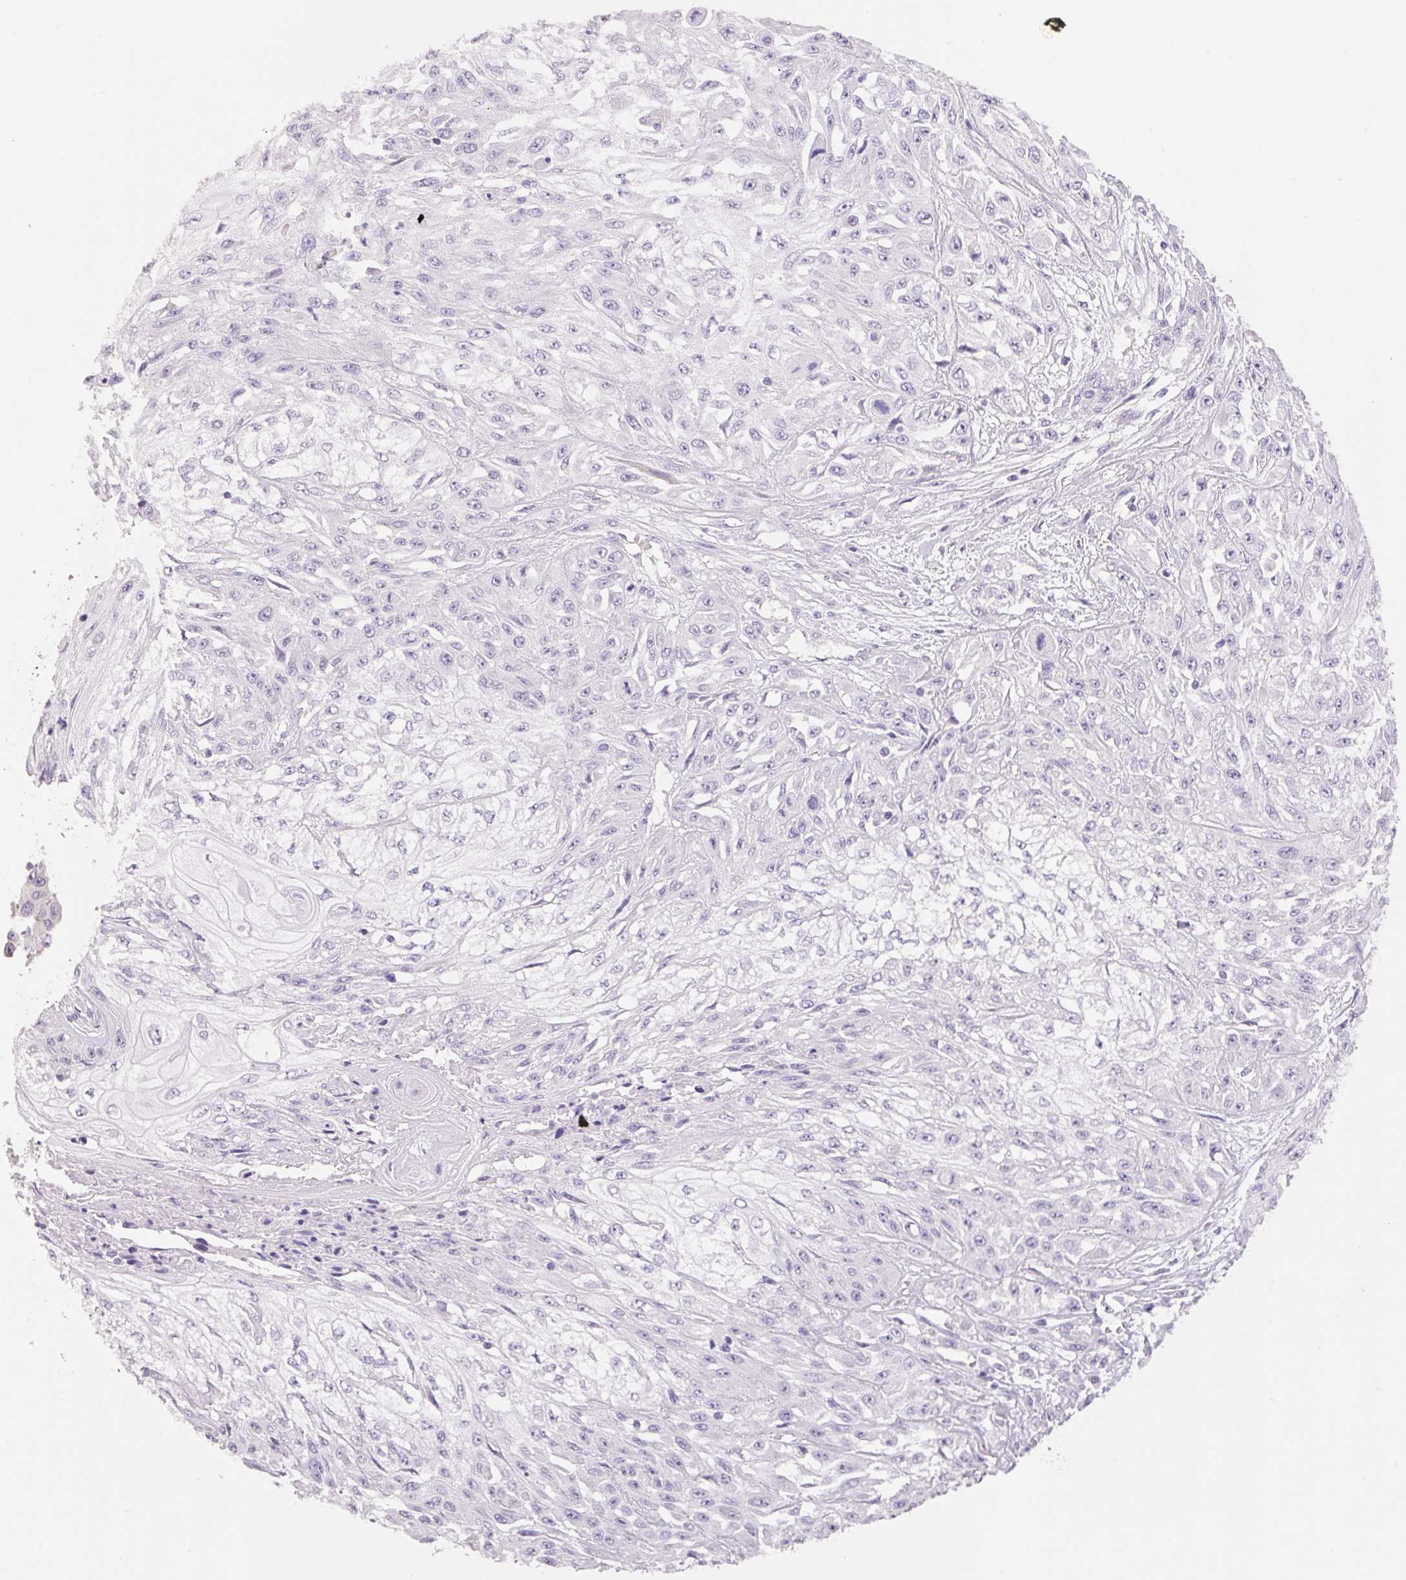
{"staining": {"intensity": "negative", "quantity": "none", "location": "none"}, "tissue": "skin cancer", "cell_type": "Tumor cells", "image_type": "cancer", "snomed": [{"axis": "morphology", "description": "Squamous cell carcinoma, NOS"}, {"axis": "morphology", "description": "Squamous cell carcinoma, metastatic, NOS"}, {"axis": "topography", "description": "Skin"}, {"axis": "topography", "description": "Lymph node"}], "caption": "Human metastatic squamous cell carcinoma (skin) stained for a protein using immunohistochemistry (IHC) reveals no expression in tumor cells.", "gene": "HCRTR2", "patient": {"sex": "male", "age": 75}}